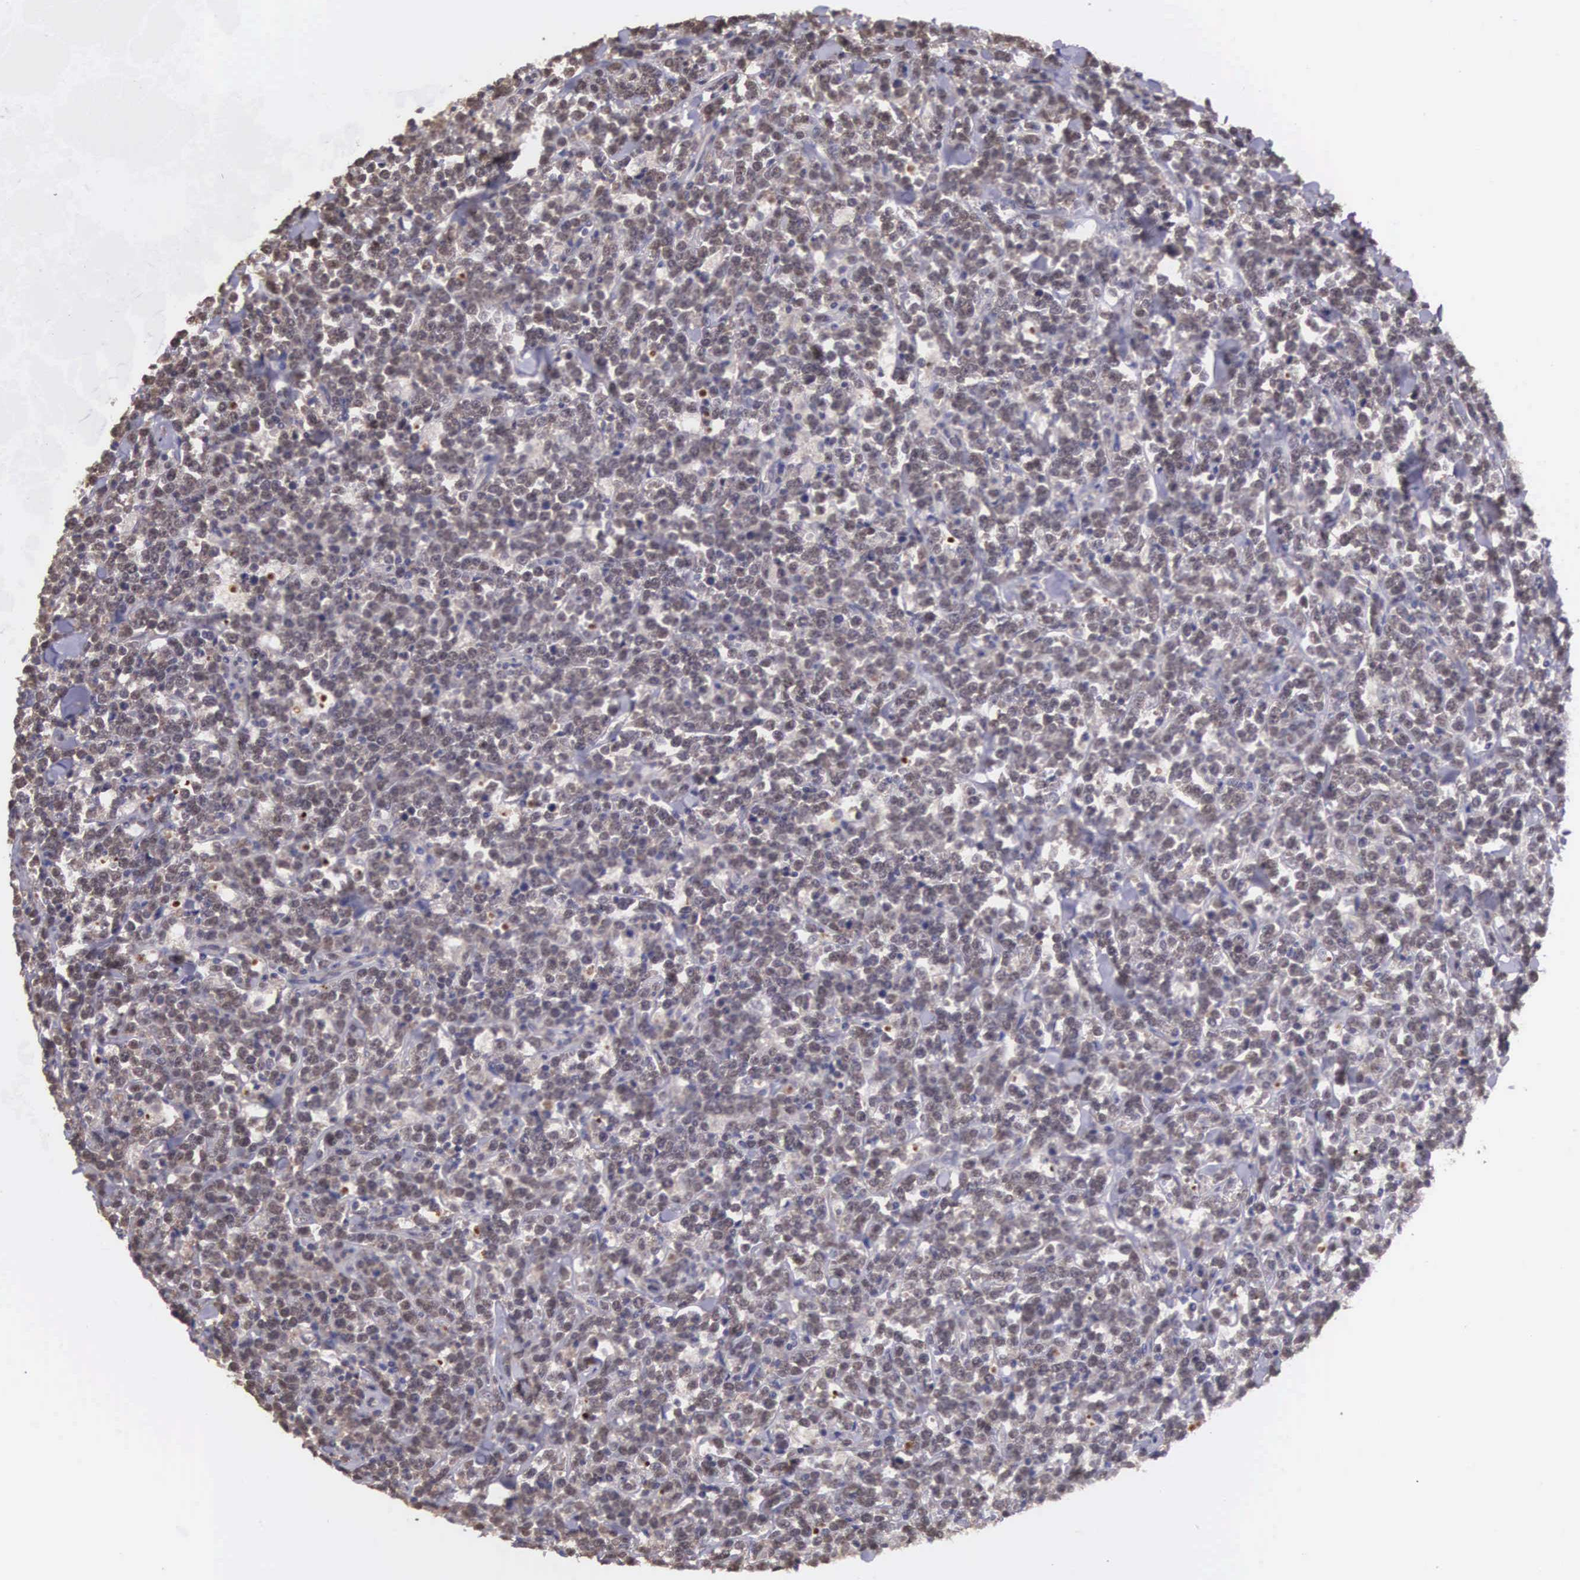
{"staining": {"intensity": "weak", "quantity": ">75%", "location": "cytoplasmic/membranous,nuclear"}, "tissue": "lymphoma", "cell_type": "Tumor cells", "image_type": "cancer", "snomed": [{"axis": "morphology", "description": "Malignant lymphoma, non-Hodgkin's type, High grade"}, {"axis": "topography", "description": "Small intestine"}, {"axis": "topography", "description": "Colon"}], "caption": "Immunohistochemical staining of human lymphoma reveals low levels of weak cytoplasmic/membranous and nuclear protein staining in about >75% of tumor cells.", "gene": "CDC45", "patient": {"sex": "male", "age": 8}}